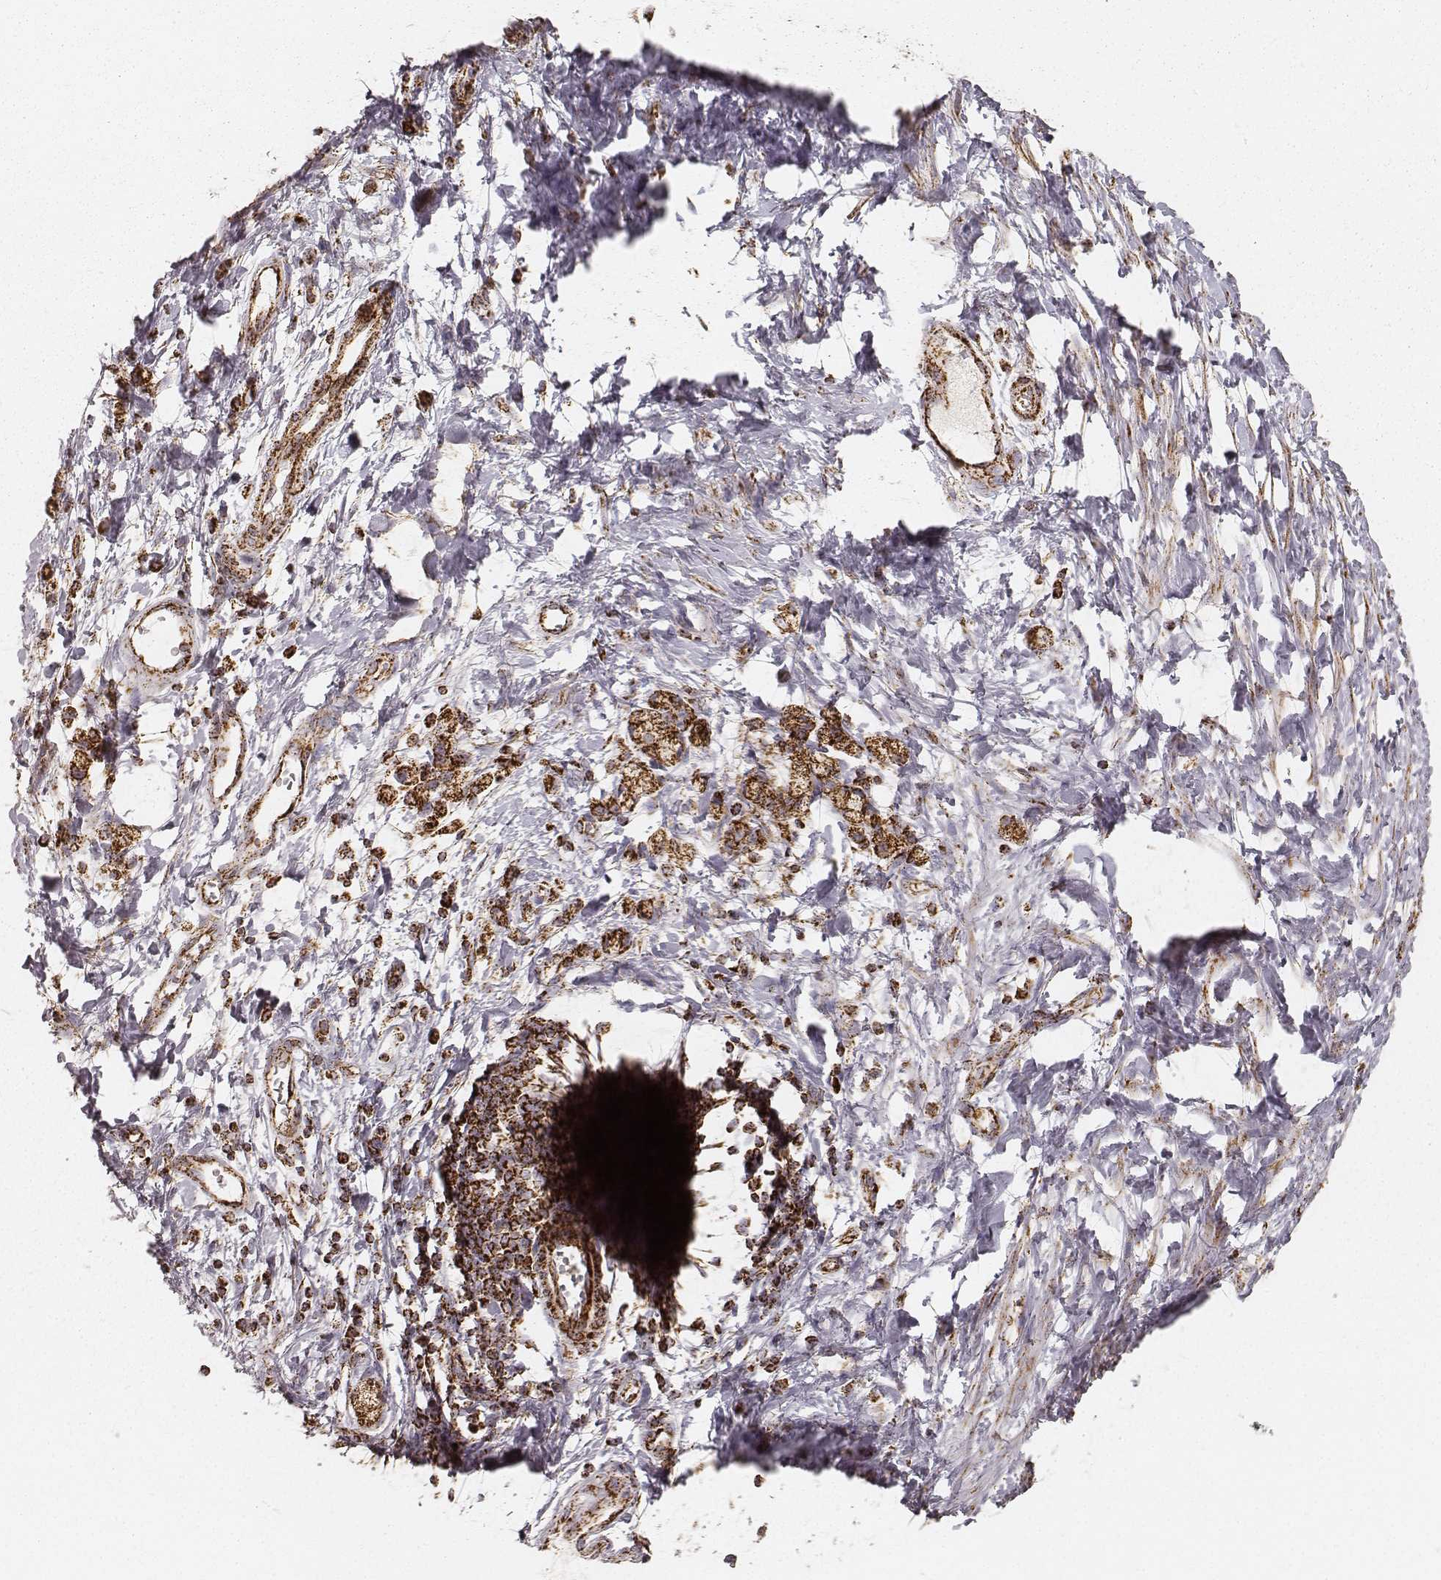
{"staining": {"intensity": "strong", "quantity": ">75%", "location": "cytoplasmic/membranous"}, "tissue": "stomach cancer", "cell_type": "Tumor cells", "image_type": "cancer", "snomed": [{"axis": "morphology", "description": "Adenocarcinoma, NOS"}, {"axis": "topography", "description": "Stomach"}], "caption": "Immunohistochemistry of stomach adenocarcinoma shows high levels of strong cytoplasmic/membranous staining in about >75% of tumor cells. The staining was performed using DAB (3,3'-diaminobenzidine) to visualize the protein expression in brown, while the nuclei were stained in blue with hematoxylin (Magnification: 20x).", "gene": "CS", "patient": {"sex": "male", "age": 58}}